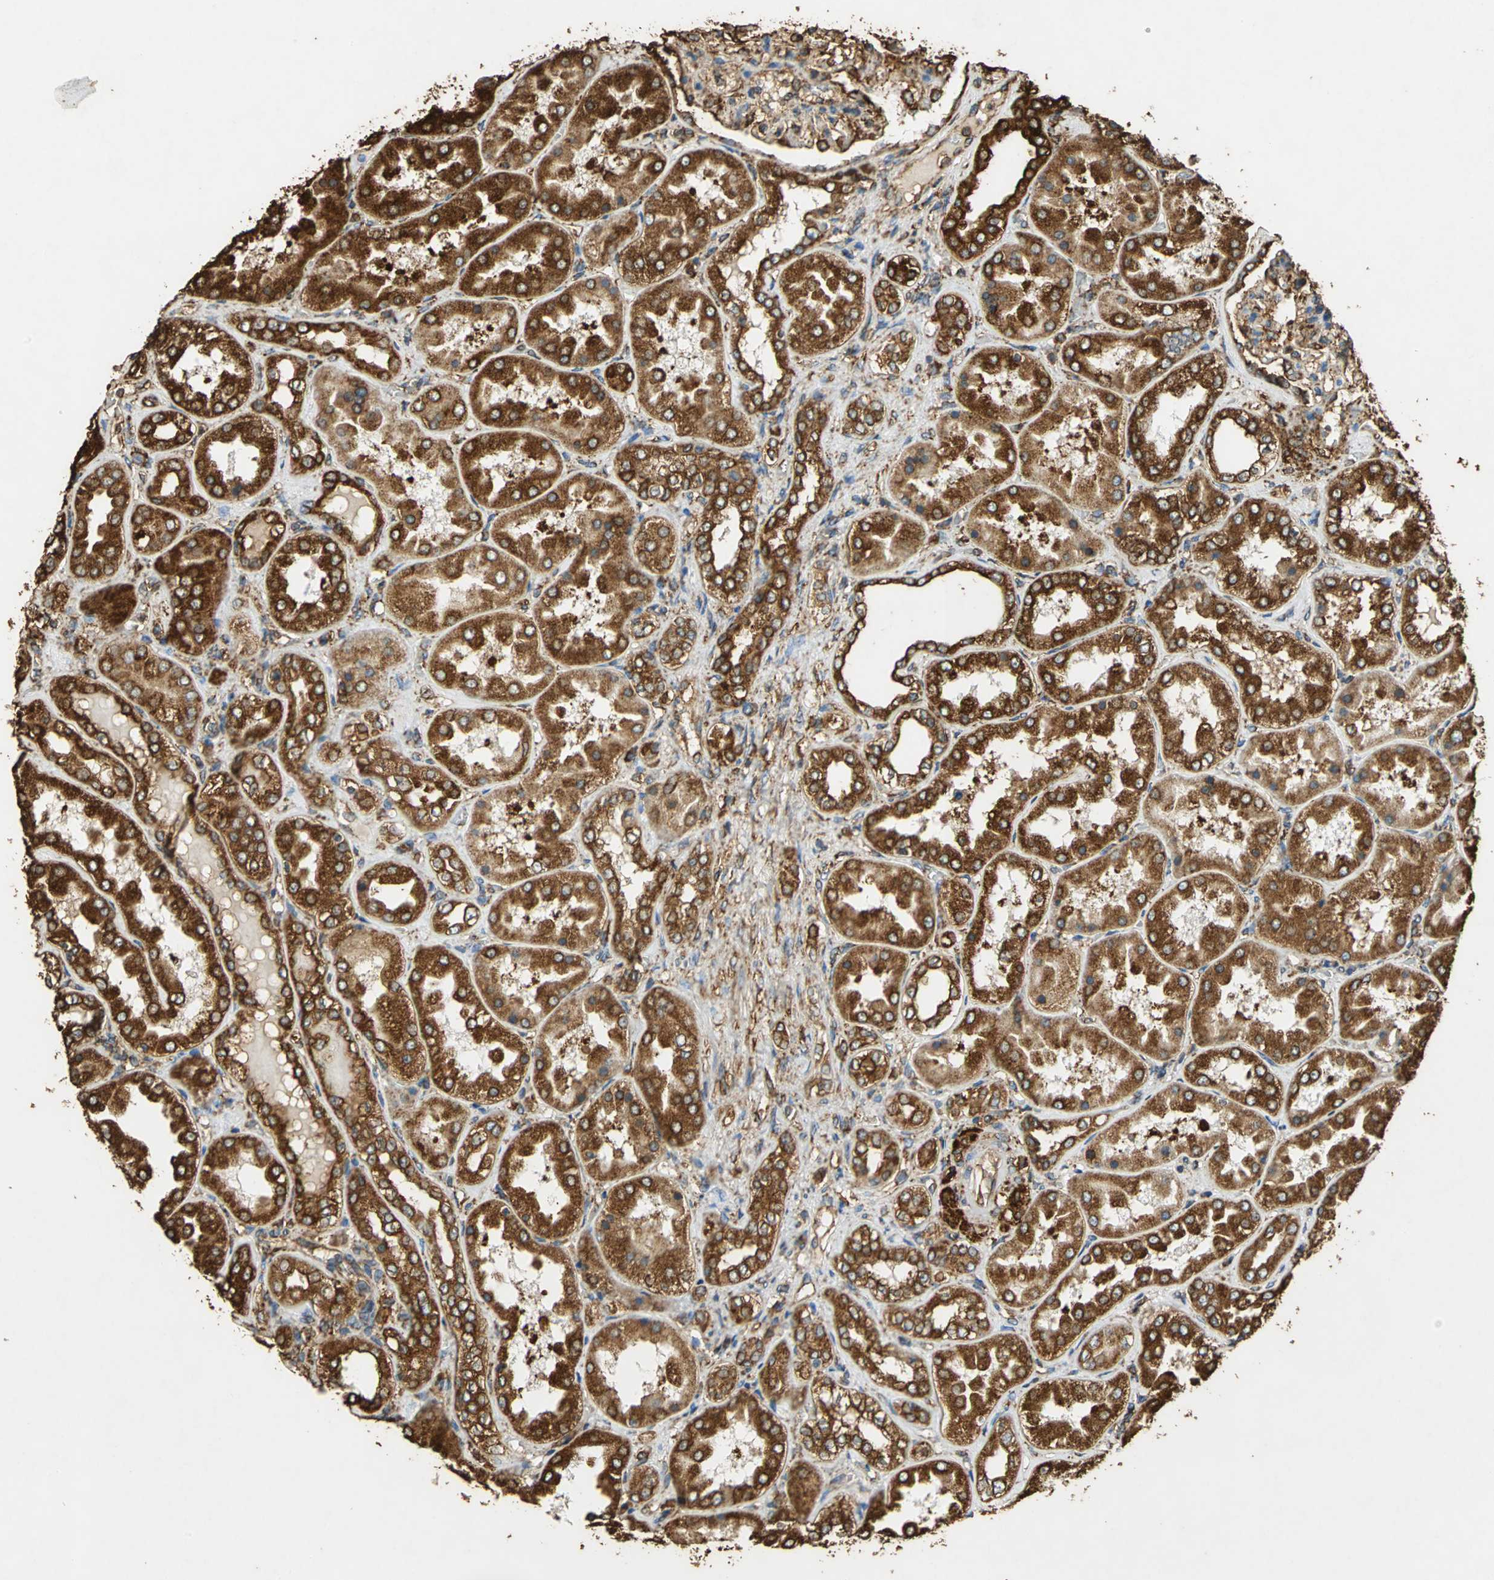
{"staining": {"intensity": "moderate", "quantity": ">75%", "location": "cytoplasmic/membranous"}, "tissue": "kidney", "cell_type": "Cells in glomeruli", "image_type": "normal", "snomed": [{"axis": "morphology", "description": "Normal tissue, NOS"}, {"axis": "topography", "description": "Kidney"}], "caption": "Immunohistochemical staining of unremarkable kidney shows medium levels of moderate cytoplasmic/membranous positivity in about >75% of cells in glomeruli.", "gene": "HSP90B1", "patient": {"sex": "female", "age": 56}}